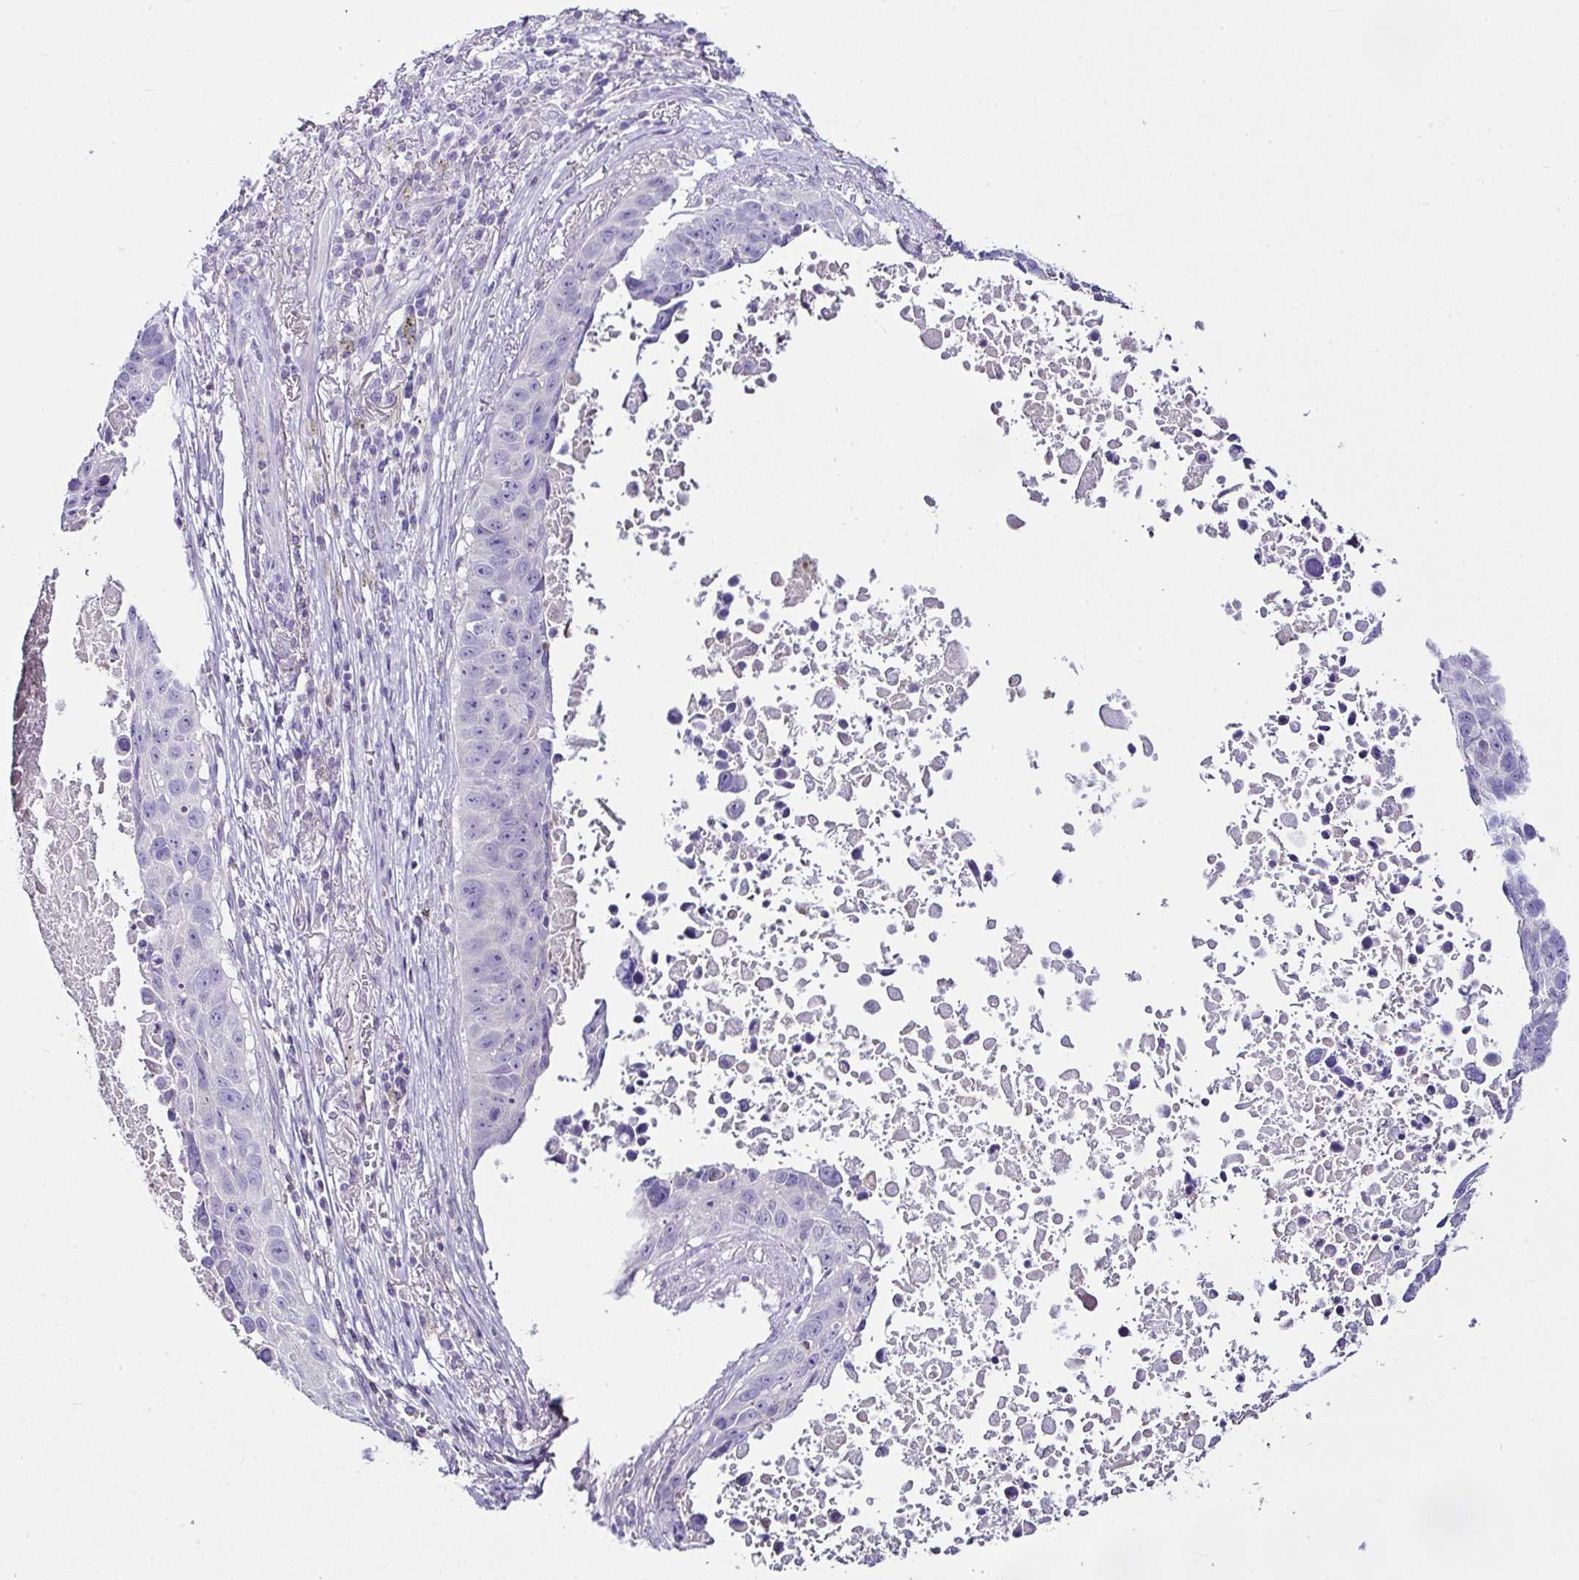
{"staining": {"intensity": "negative", "quantity": "none", "location": "none"}, "tissue": "lung cancer", "cell_type": "Tumor cells", "image_type": "cancer", "snomed": [{"axis": "morphology", "description": "Squamous cell carcinoma, NOS"}, {"axis": "topography", "description": "Lung"}], "caption": "Photomicrograph shows no protein expression in tumor cells of lung squamous cell carcinoma tissue.", "gene": "D2HGDH", "patient": {"sex": "male", "age": 66}}